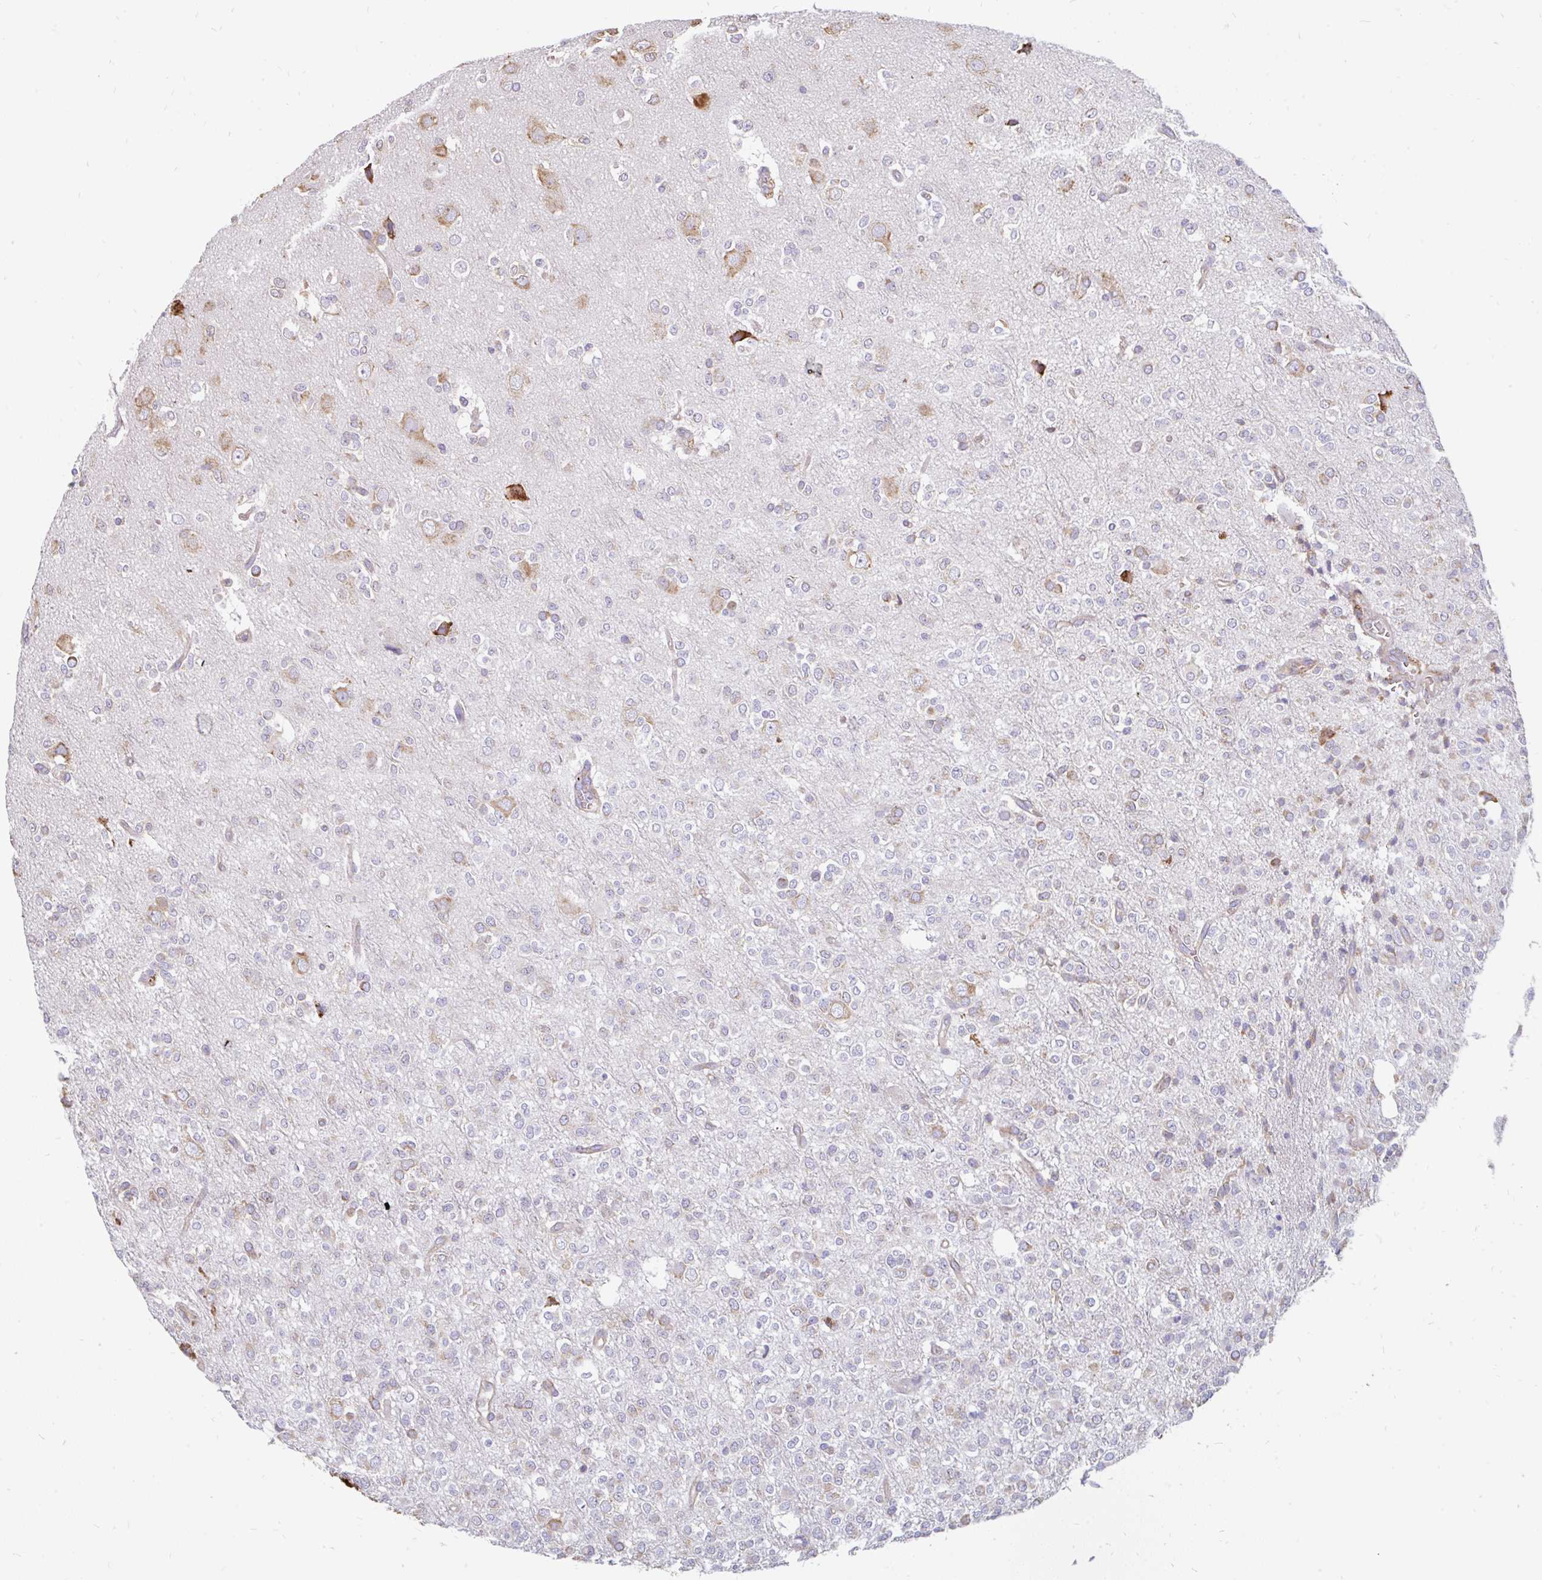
{"staining": {"intensity": "negative", "quantity": "none", "location": "none"}, "tissue": "glioma", "cell_type": "Tumor cells", "image_type": "cancer", "snomed": [{"axis": "morphology", "description": "Glioma, malignant, Low grade"}, {"axis": "topography", "description": "Brain"}], "caption": "The IHC photomicrograph has no significant staining in tumor cells of glioma tissue. (DAB (3,3'-diaminobenzidine) IHC visualized using brightfield microscopy, high magnification).", "gene": "EML5", "patient": {"sex": "female", "age": 33}}